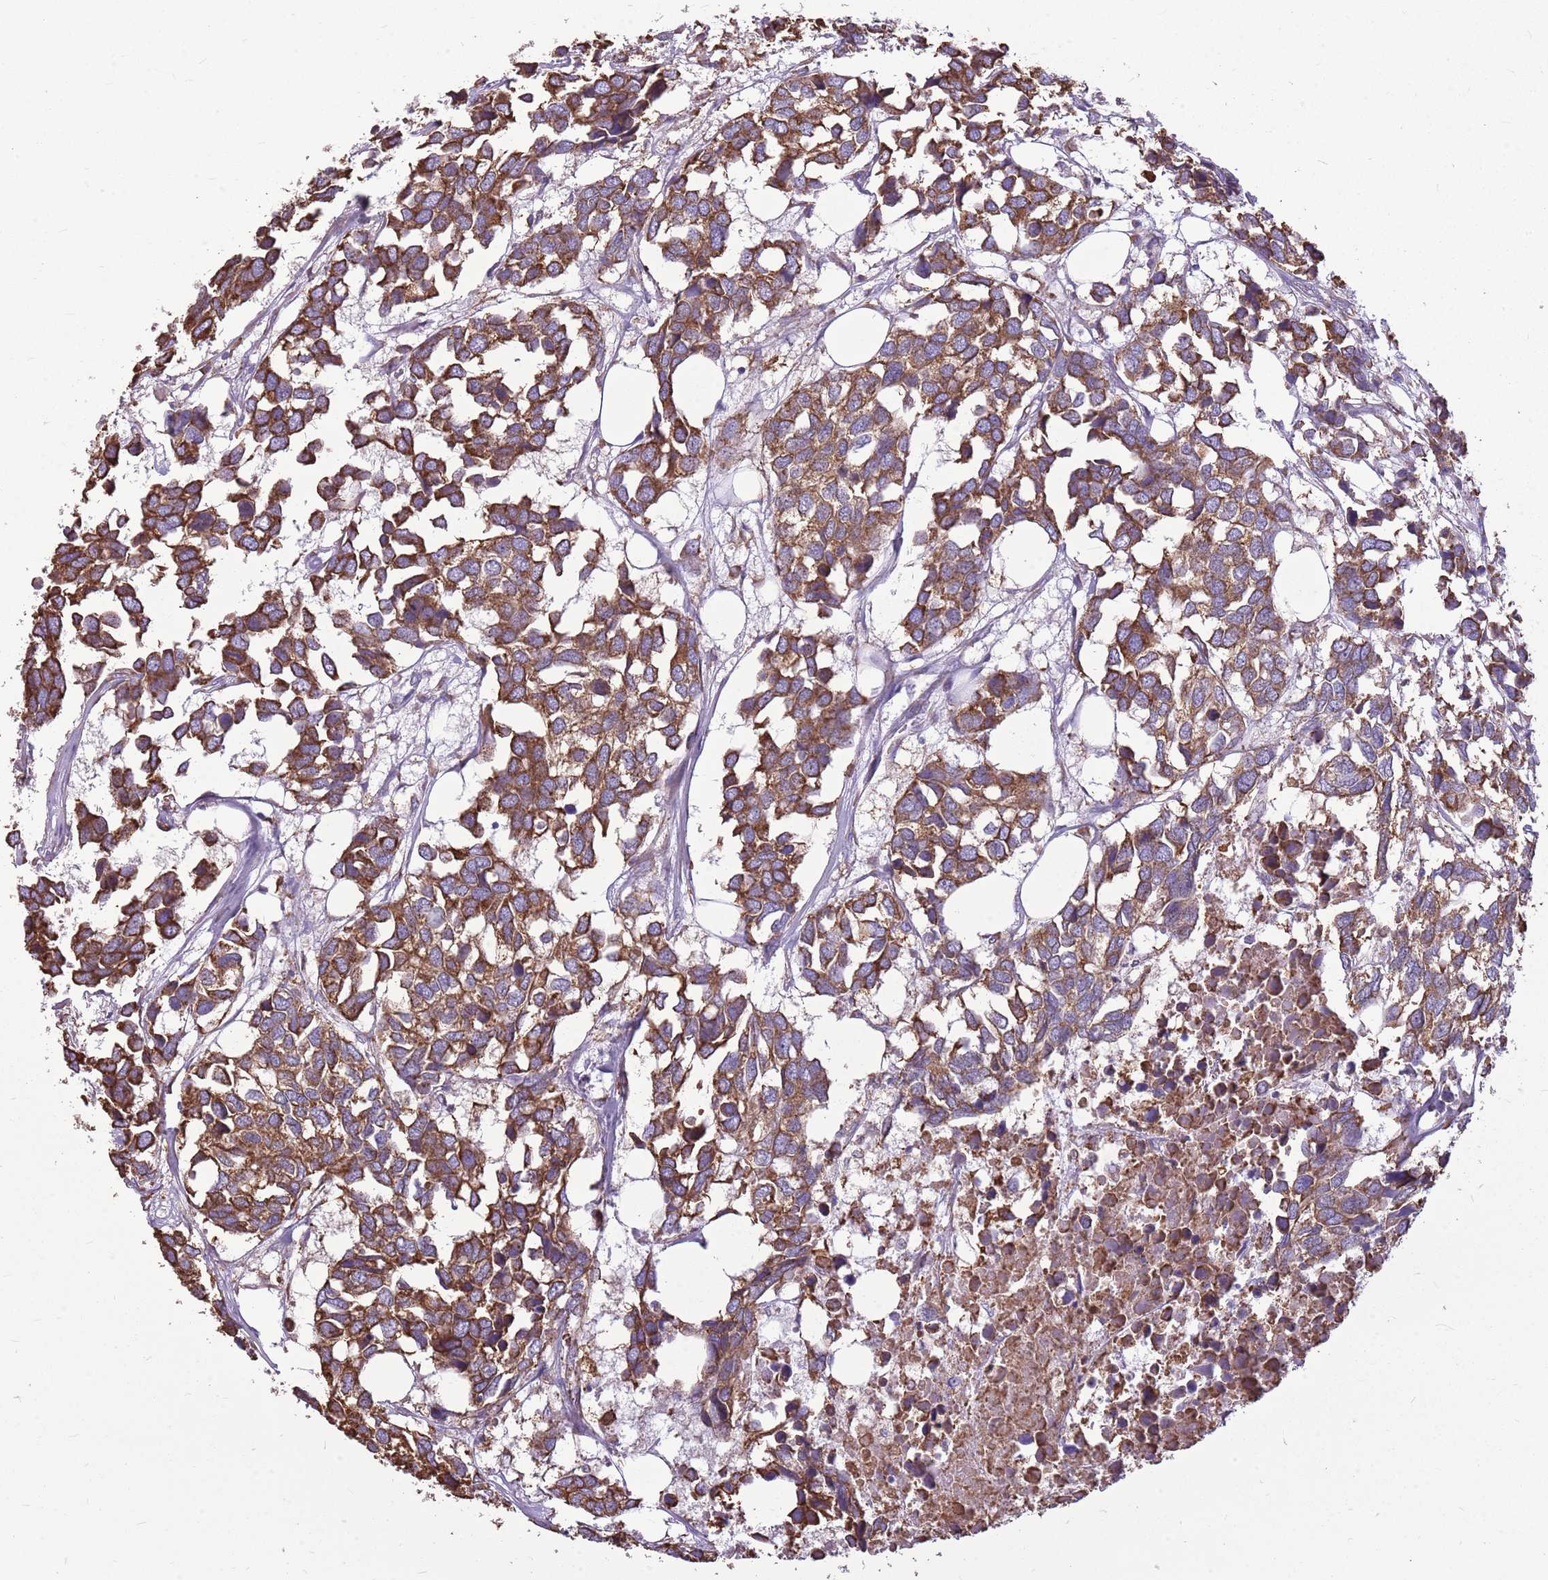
{"staining": {"intensity": "moderate", "quantity": ">75%", "location": "cytoplasmic/membranous"}, "tissue": "breast cancer", "cell_type": "Tumor cells", "image_type": "cancer", "snomed": [{"axis": "morphology", "description": "Duct carcinoma"}, {"axis": "topography", "description": "Breast"}], "caption": "Breast cancer (infiltrating ductal carcinoma) was stained to show a protein in brown. There is medium levels of moderate cytoplasmic/membranous staining in approximately >75% of tumor cells.", "gene": "KCTD19", "patient": {"sex": "female", "age": 83}}